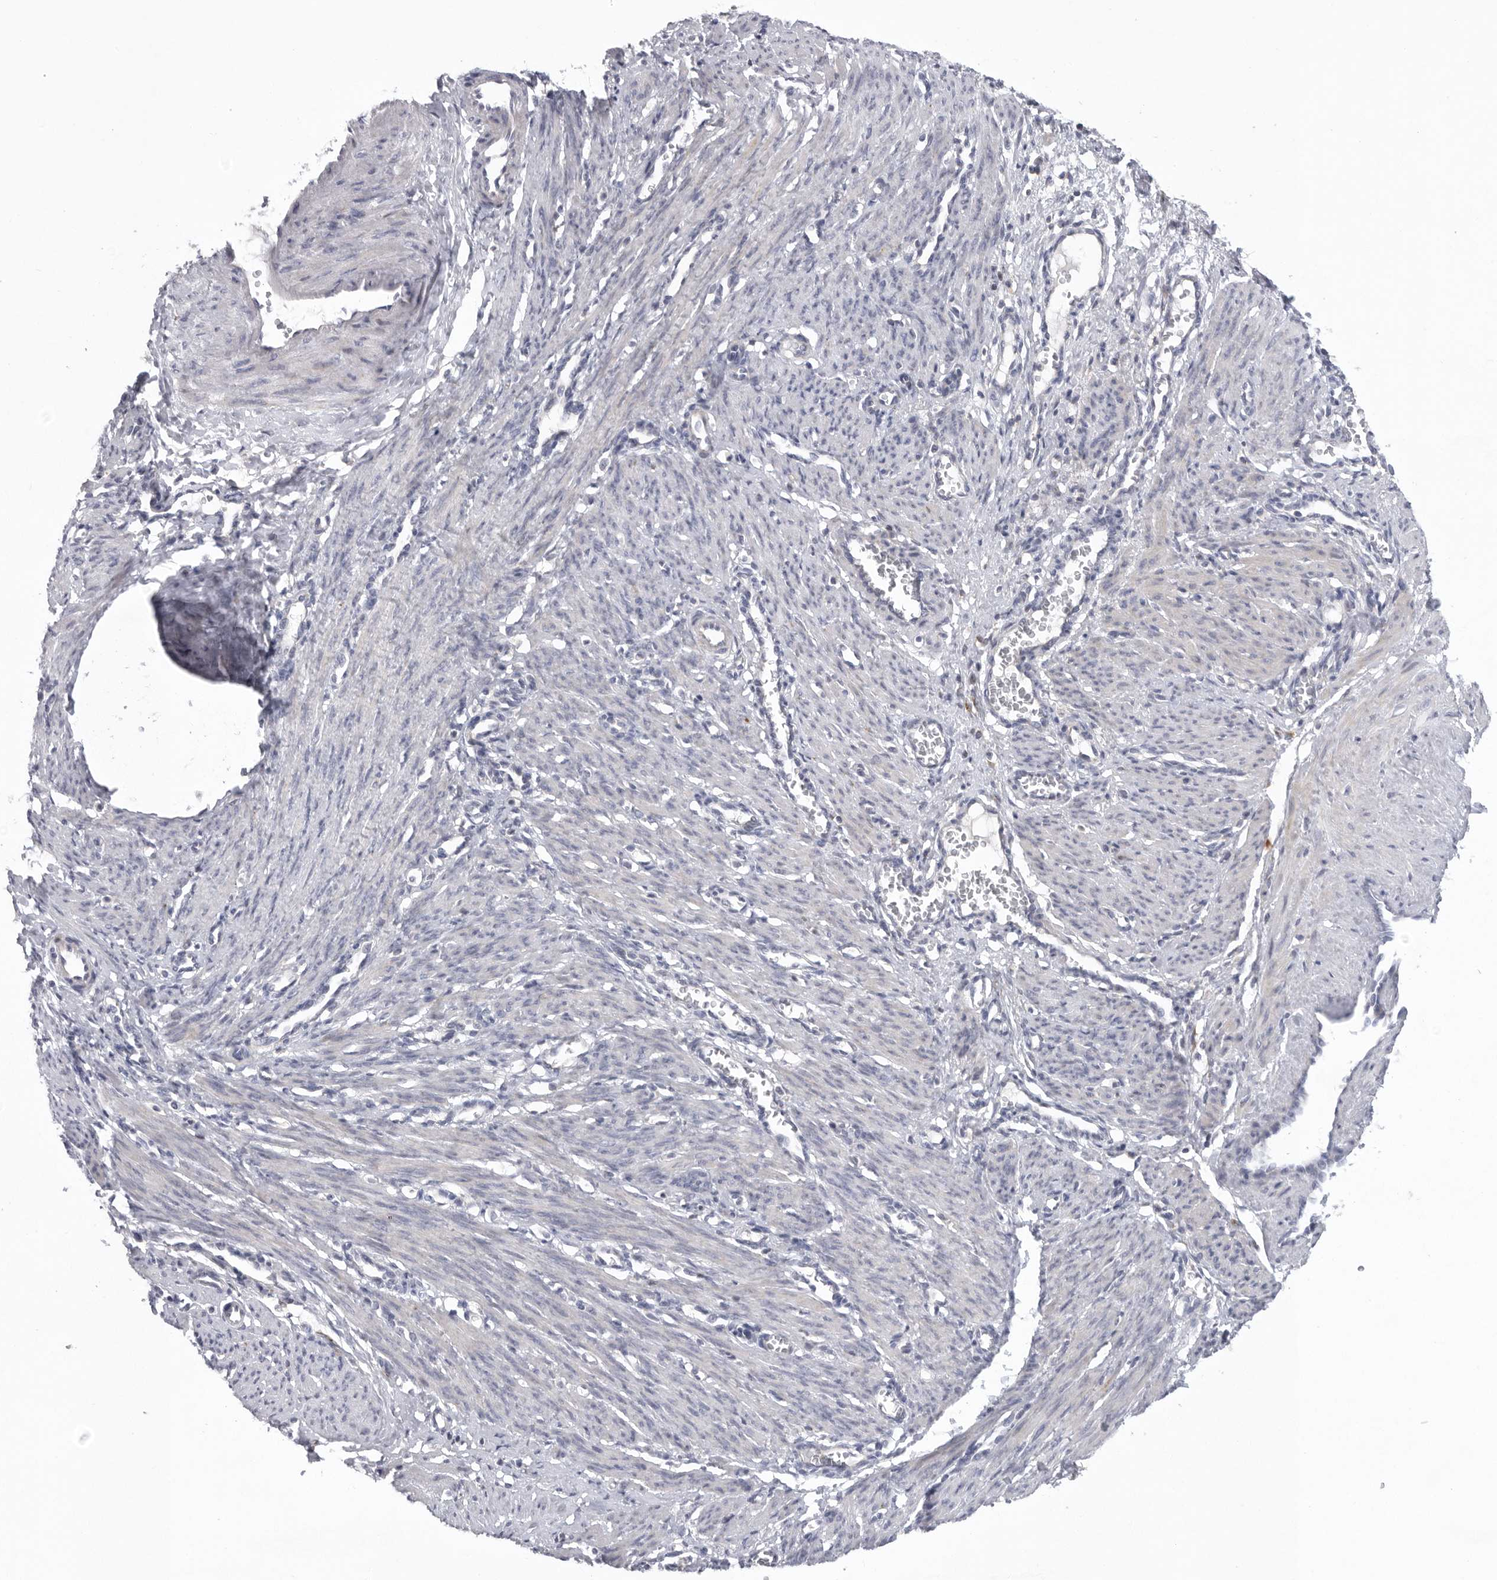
{"staining": {"intensity": "negative", "quantity": "none", "location": "none"}, "tissue": "smooth muscle", "cell_type": "Smooth muscle cells", "image_type": "normal", "snomed": [{"axis": "morphology", "description": "Normal tissue, NOS"}, {"axis": "topography", "description": "Endometrium"}], "caption": "The IHC histopathology image has no significant positivity in smooth muscle cells of smooth muscle. Nuclei are stained in blue.", "gene": "USP24", "patient": {"sex": "female", "age": 33}}